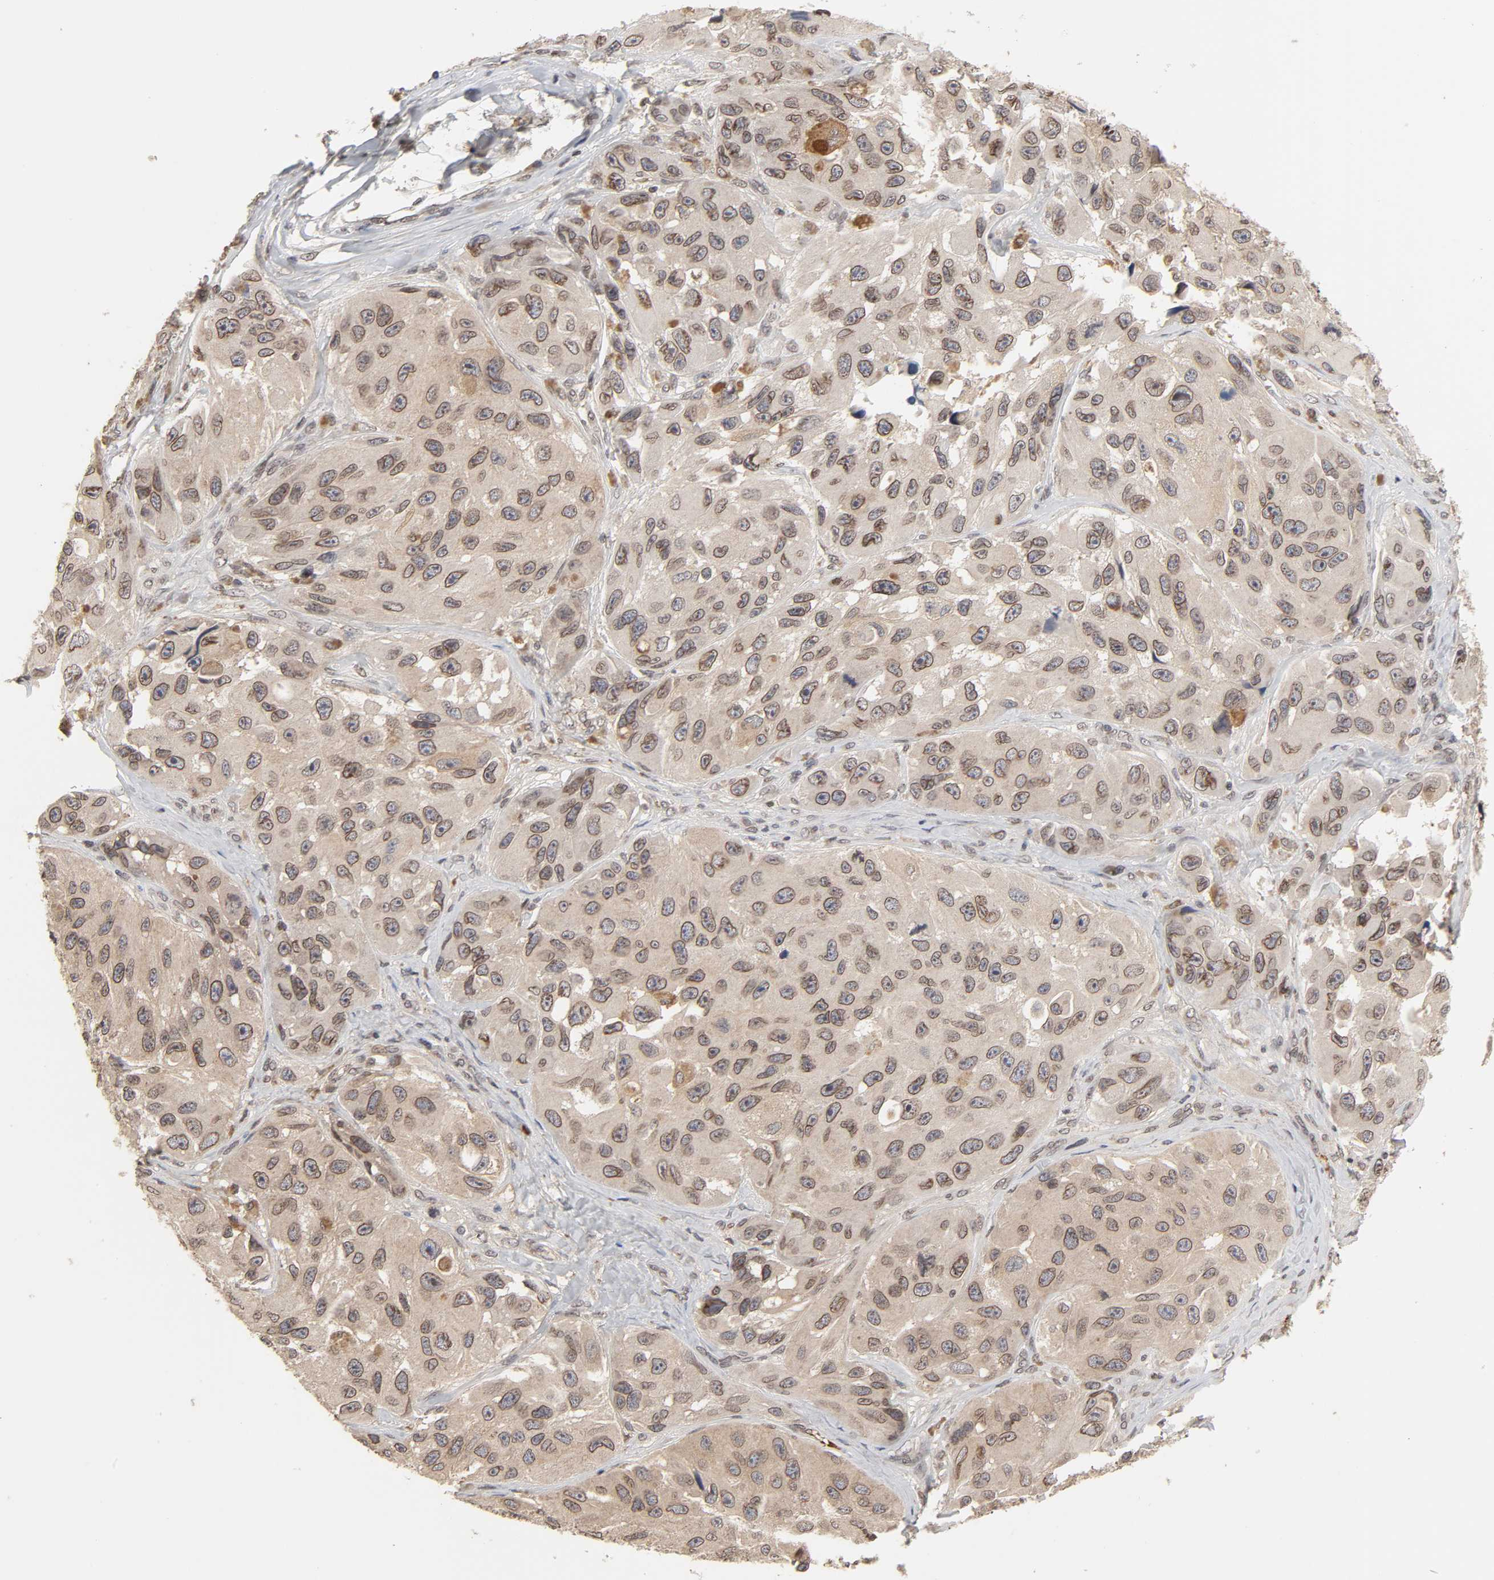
{"staining": {"intensity": "moderate", "quantity": ">75%", "location": "cytoplasmic/membranous,nuclear"}, "tissue": "melanoma", "cell_type": "Tumor cells", "image_type": "cancer", "snomed": [{"axis": "morphology", "description": "Malignant melanoma, NOS"}, {"axis": "topography", "description": "Skin"}], "caption": "Protein positivity by IHC exhibits moderate cytoplasmic/membranous and nuclear positivity in about >75% of tumor cells in melanoma.", "gene": "CPN2", "patient": {"sex": "female", "age": 73}}